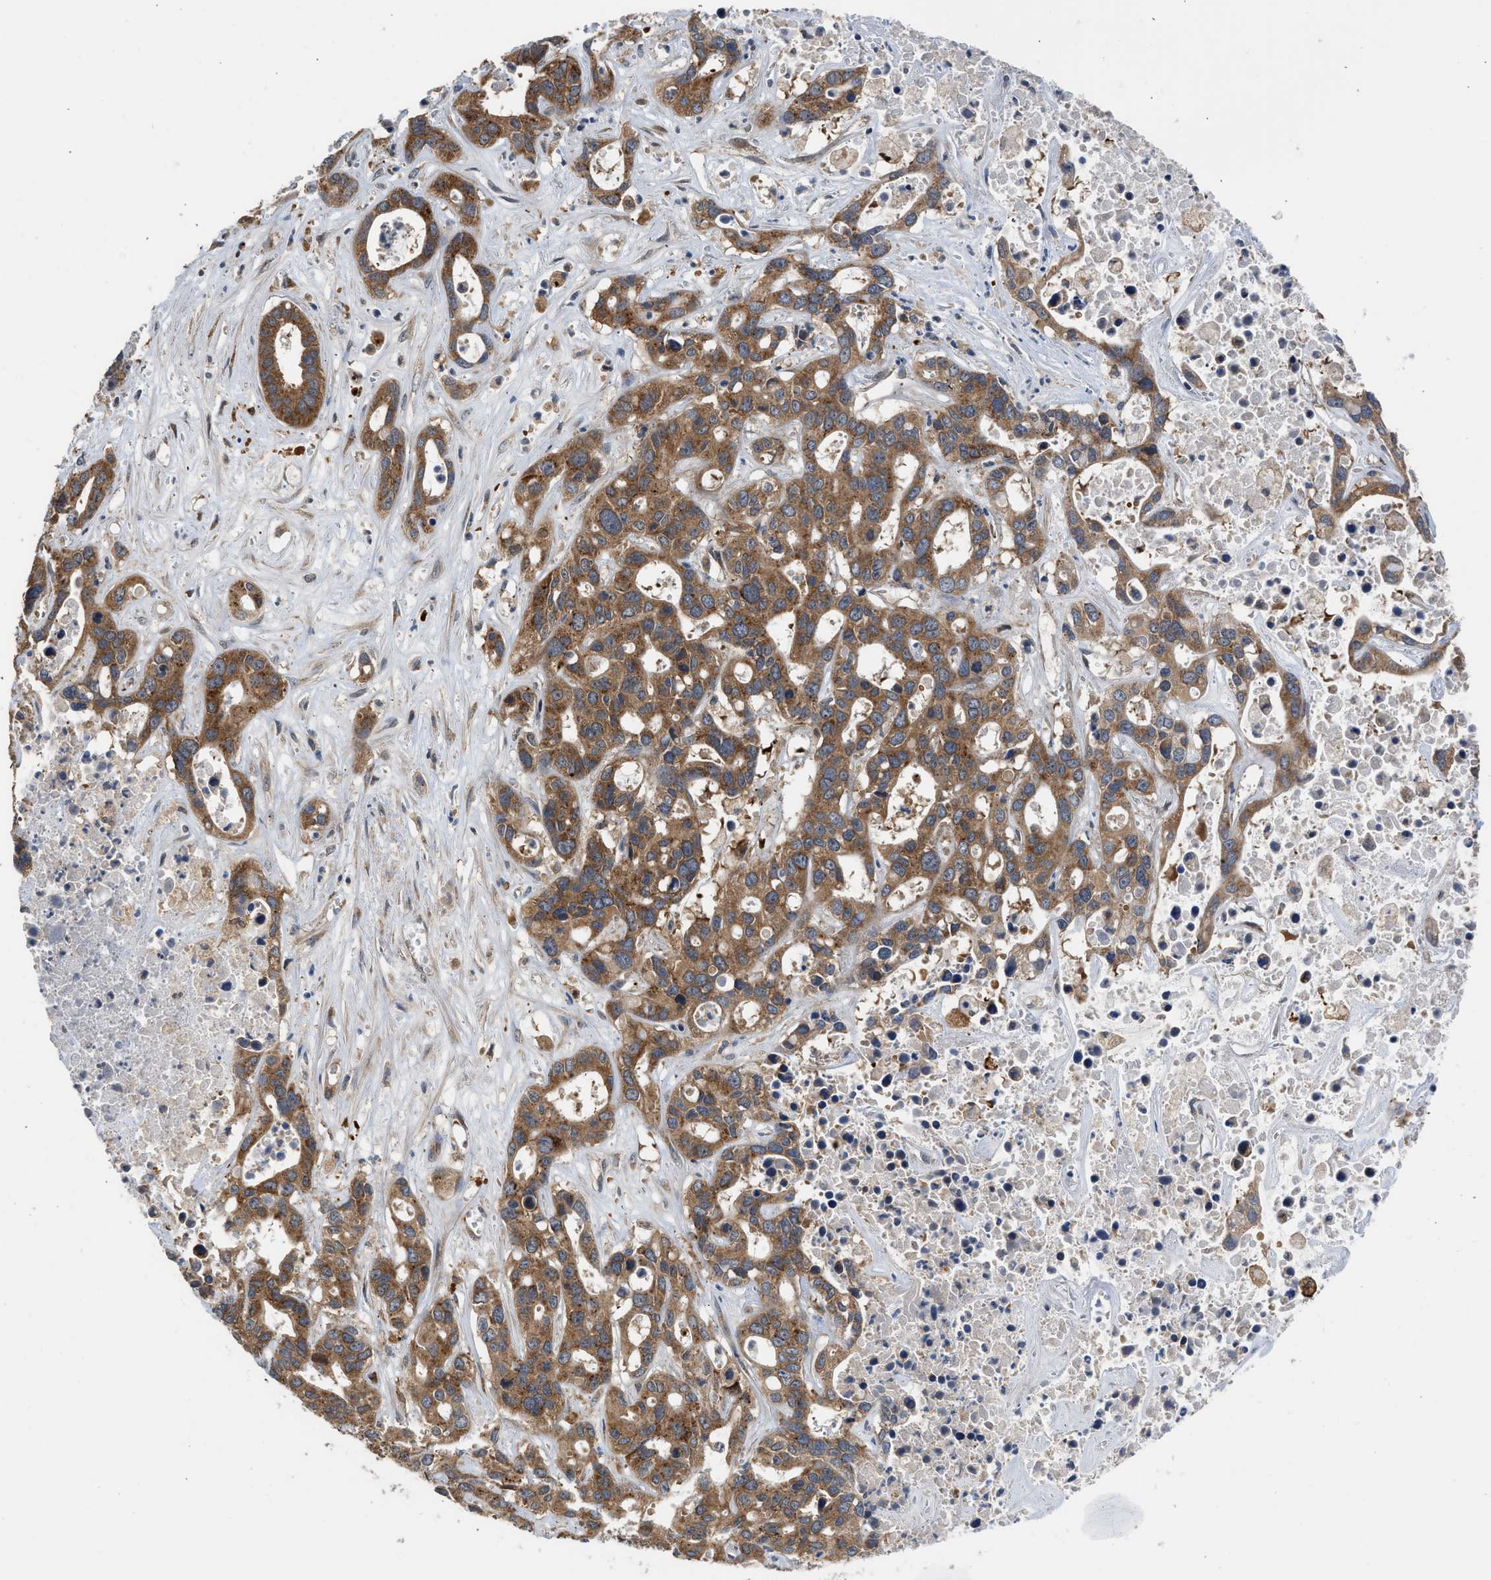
{"staining": {"intensity": "strong", "quantity": ">75%", "location": "cytoplasmic/membranous"}, "tissue": "liver cancer", "cell_type": "Tumor cells", "image_type": "cancer", "snomed": [{"axis": "morphology", "description": "Cholangiocarcinoma"}, {"axis": "topography", "description": "Liver"}], "caption": "A high amount of strong cytoplasmic/membranous staining is seen in about >75% of tumor cells in cholangiocarcinoma (liver) tissue.", "gene": "POLG2", "patient": {"sex": "female", "age": 65}}